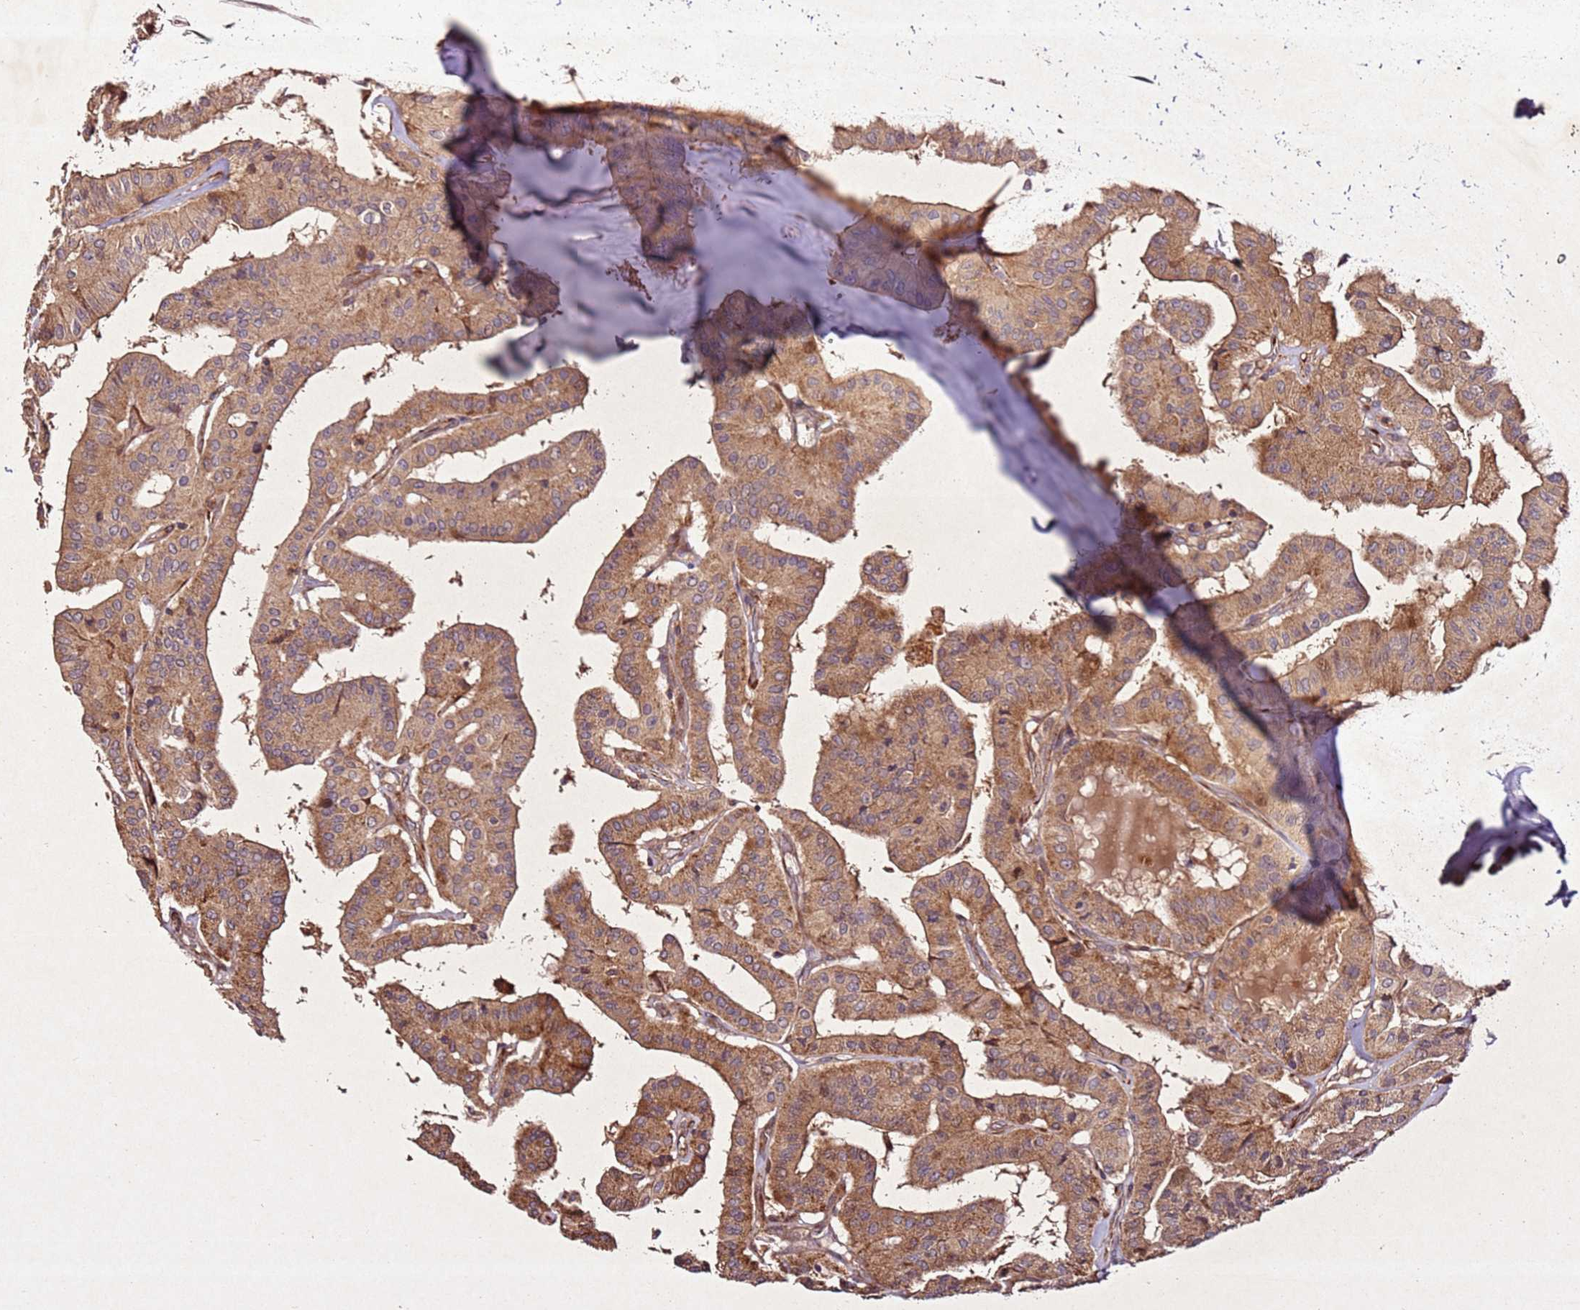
{"staining": {"intensity": "moderate", "quantity": ">75%", "location": "cytoplasmic/membranous"}, "tissue": "thyroid cancer", "cell_type": "Tumor cells", "image_type": "cancer", "snomed": [{"axis": "morphology", "description": "Papillary adenocarcinoma, NOS"}, {"axis": "topography", "description": "Thyroid gland"}], "caption": "A medium amount of moderate cytoplasmic/membranous positivity is appreciated in approximately >75% of tumor cells in thyroid cancer (papillary adenocarcinoma) tissue.", "gene": "PTMA", "patient": {"sex": "female", "age": 59}}